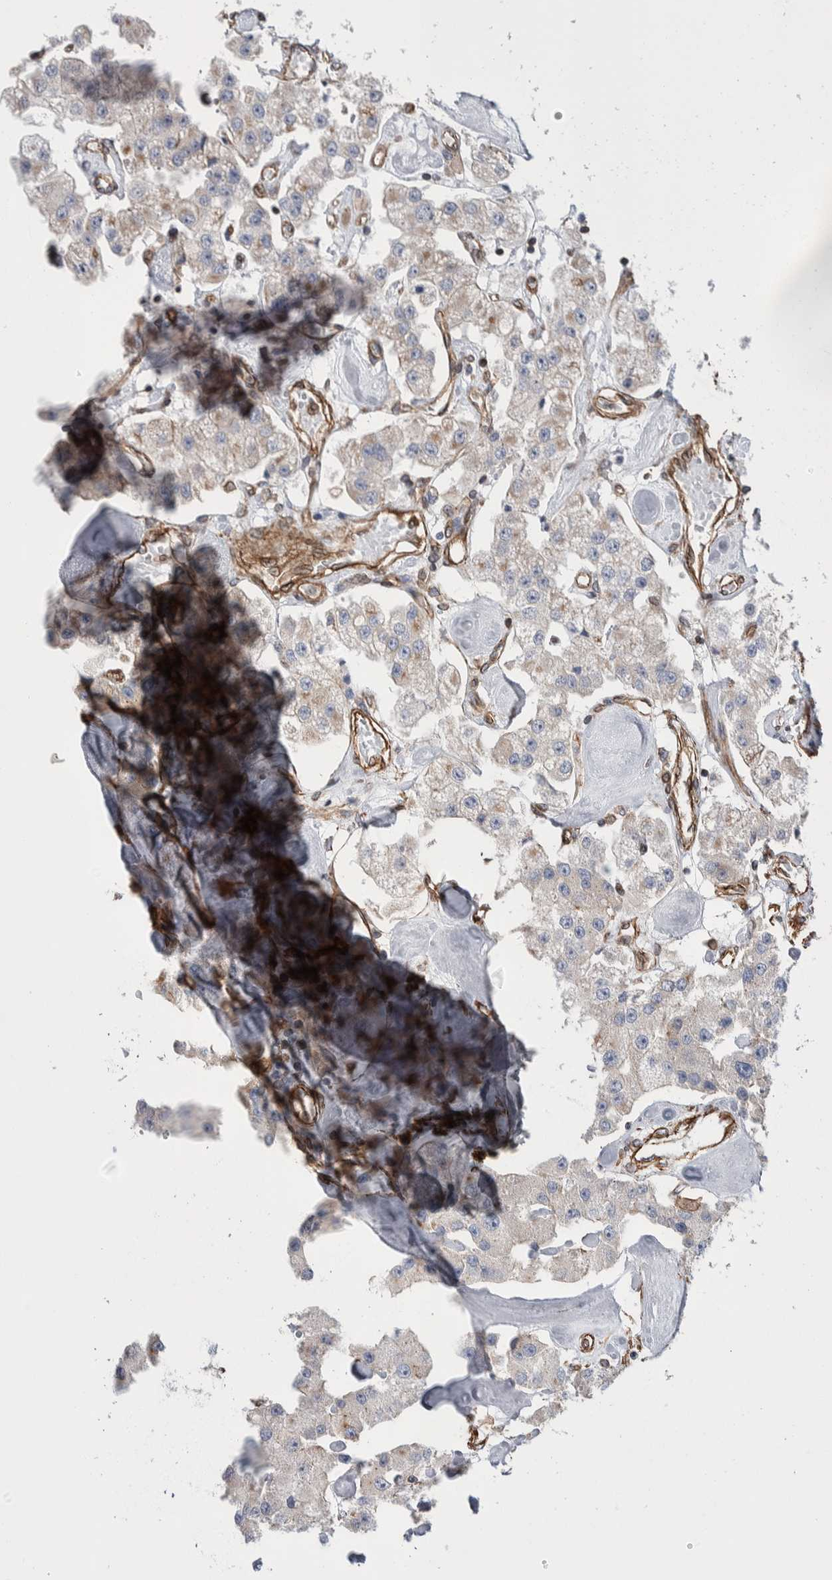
{"staining": {"intensity": "weak", "quantity": "<25%", "location": "cytoplasmic/membranous"}, "tissue": "carcinoid", "cell_type": "Tumor cells", "image_type": "cancer", "snomed": [{"axis": "morphology", "description": "Carcinoid, malignant, NOS"}, {"axis": "topography", "description": "Pancreas"}], "caption": "A histopathology image of human carcinoid is negative for staining in tumor cells. (DAB (3,3'-diaminobenzidine) immunohistochemistry visualized using brightfield microscopy, high magnification).", "gene": "KIF12", "patient": {"sex": "male", "age": 41}}